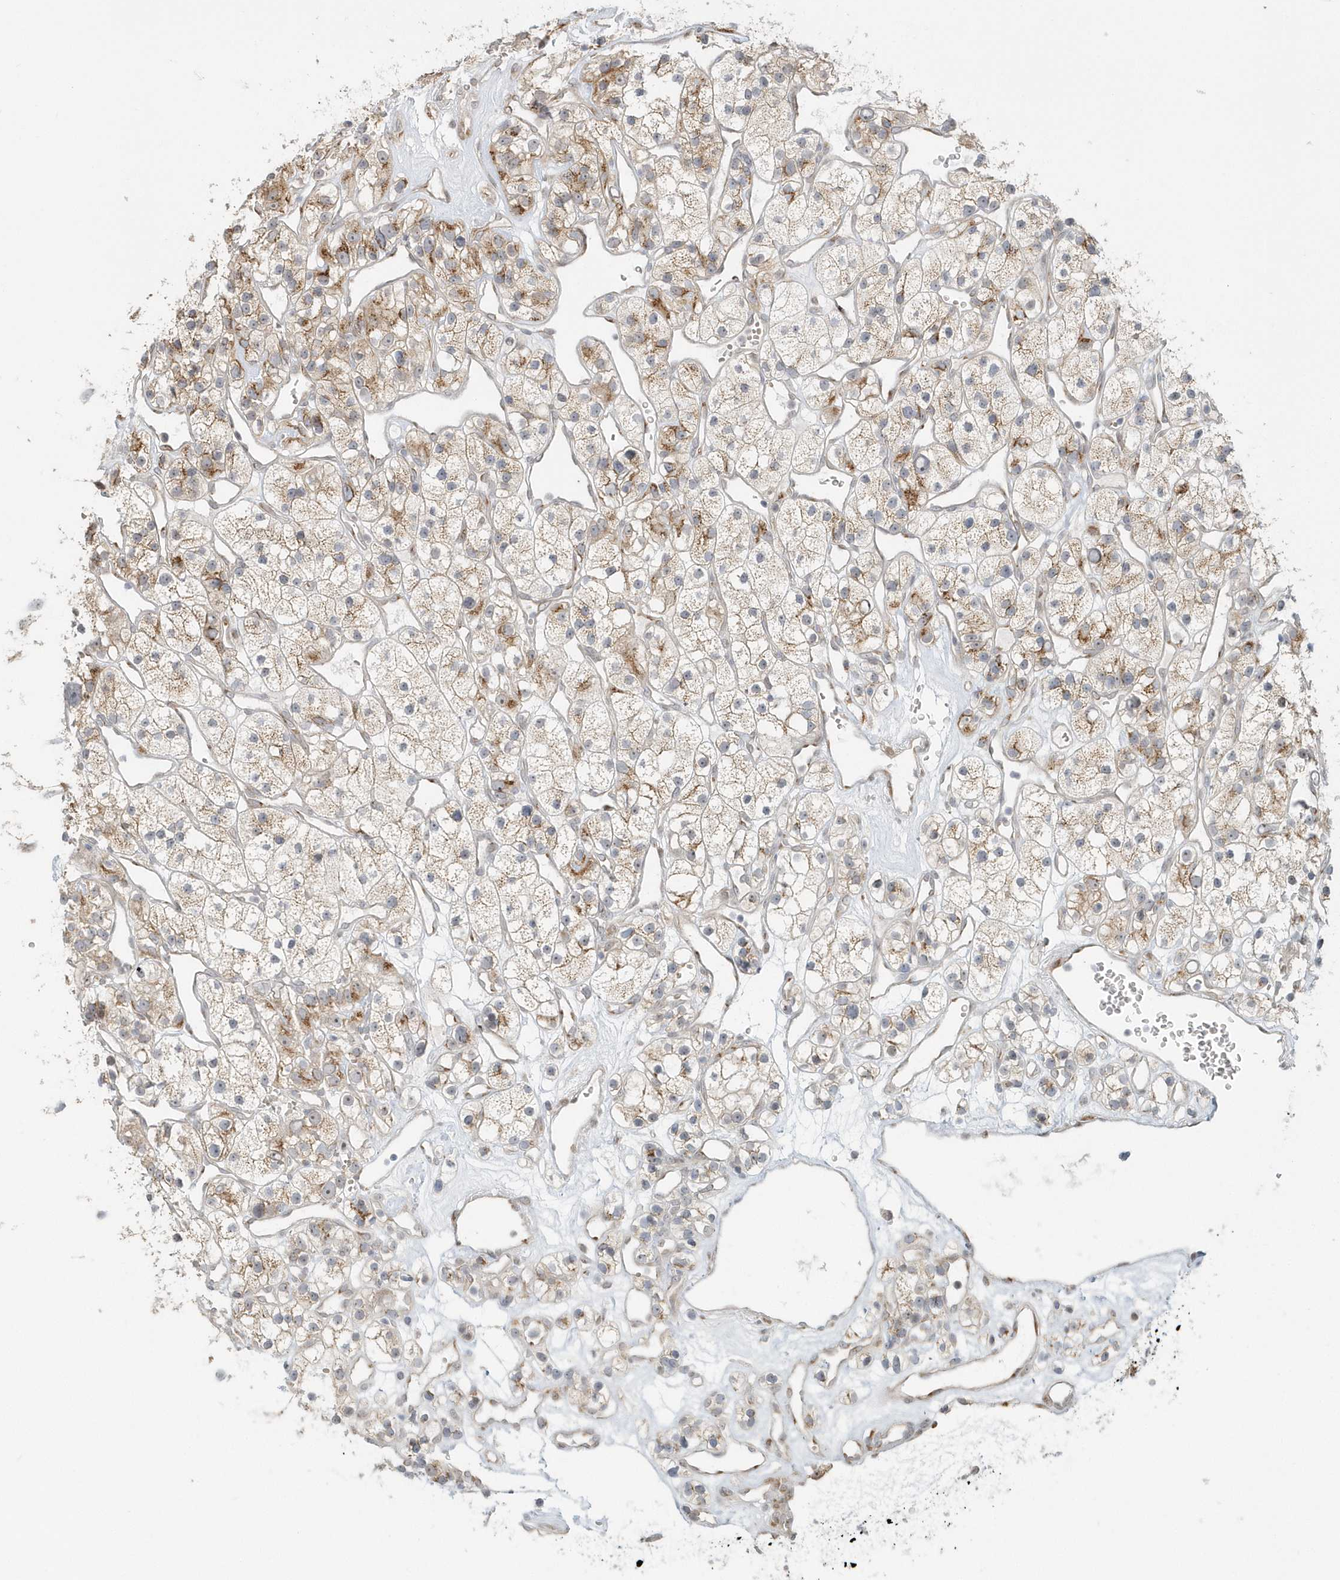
{"staining": {"intensity": "moderate", "quantity": "25%-75%", "location": "cytoplasmic/membranous"}, "tissue": "renal cancer", "cell_type": "Tumor cells", "image_type": "cancer", "snomed": [{"axis": "morphology", "description": "Adenocarcinoma, NOS"}, {"axis": "topography", "description": "Kidney"}], "caption": "An immunohistochemistry micrograph of neoplastic tissue is shown. Protein staining in brown labels moderate cytoplasmic/membranous positivity in renal adenocarcinoma within tumor cells. (IHC, brightfield microscopy, high magnification).", "gene": "DHFR", "patient": {"sex": "female", "age": 57}}